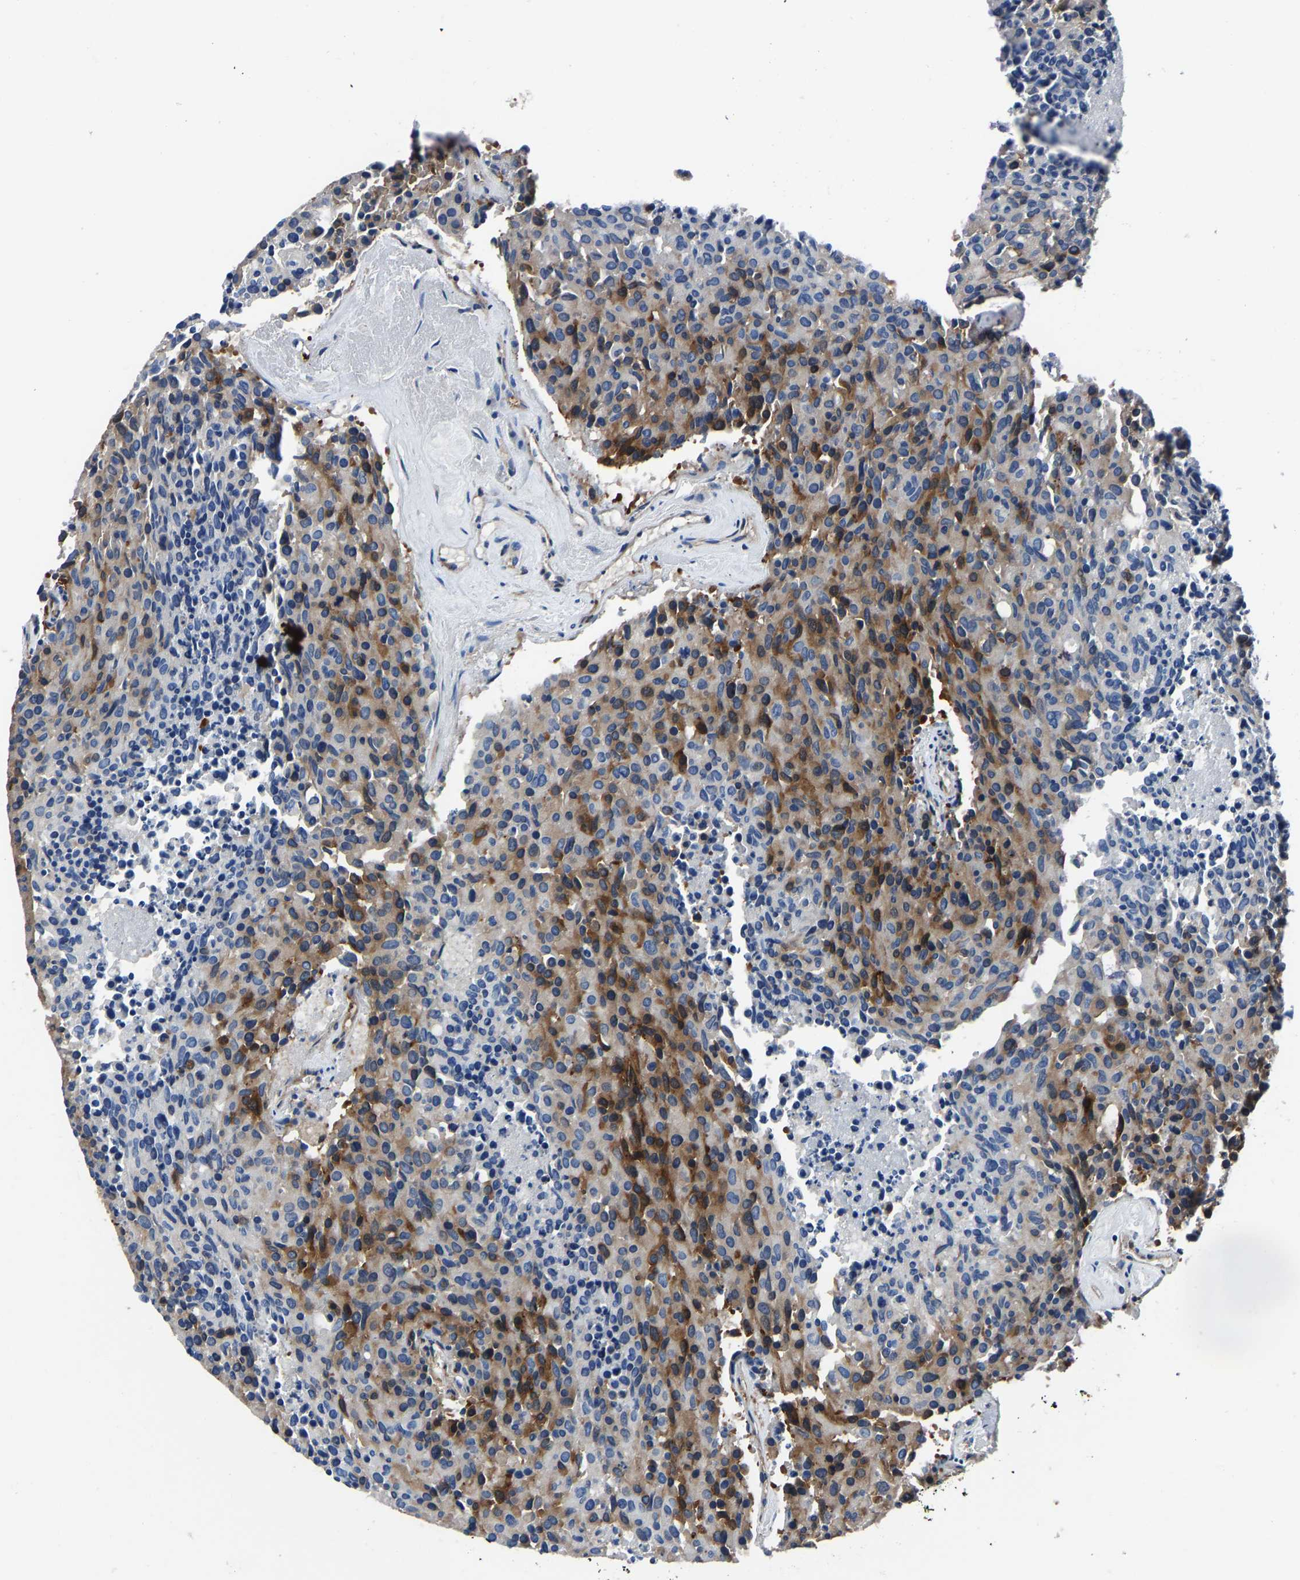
{"staining": {"intensity": "moderate", "quantity": "25%-75%", "location": "cytoplasmic/membranous"}, "tissue": "carcinoid", "cell_type": "Tumor cells", "image_type": "cancer", "snomed": [{"axis": "morphology", "description": "Carcinoid, malignant, NOS"}, {"axis": "topography", "description": "Pancreas"}], "caption": "IHC staining of carcinoid (malignant), which demonstrates medium levels of moderate cytoplasmic/membranous expression in approximately 25%-75% of tumor cells indicating moderate cytoplasmic/membranous protein positivity. The staining was performed using DAB (brown) for protein detection and nuclei were counterstained in hematoxylin (blue).", "gene": "PRKAR1A", "patient": {"sex": "female", "age": 54}}